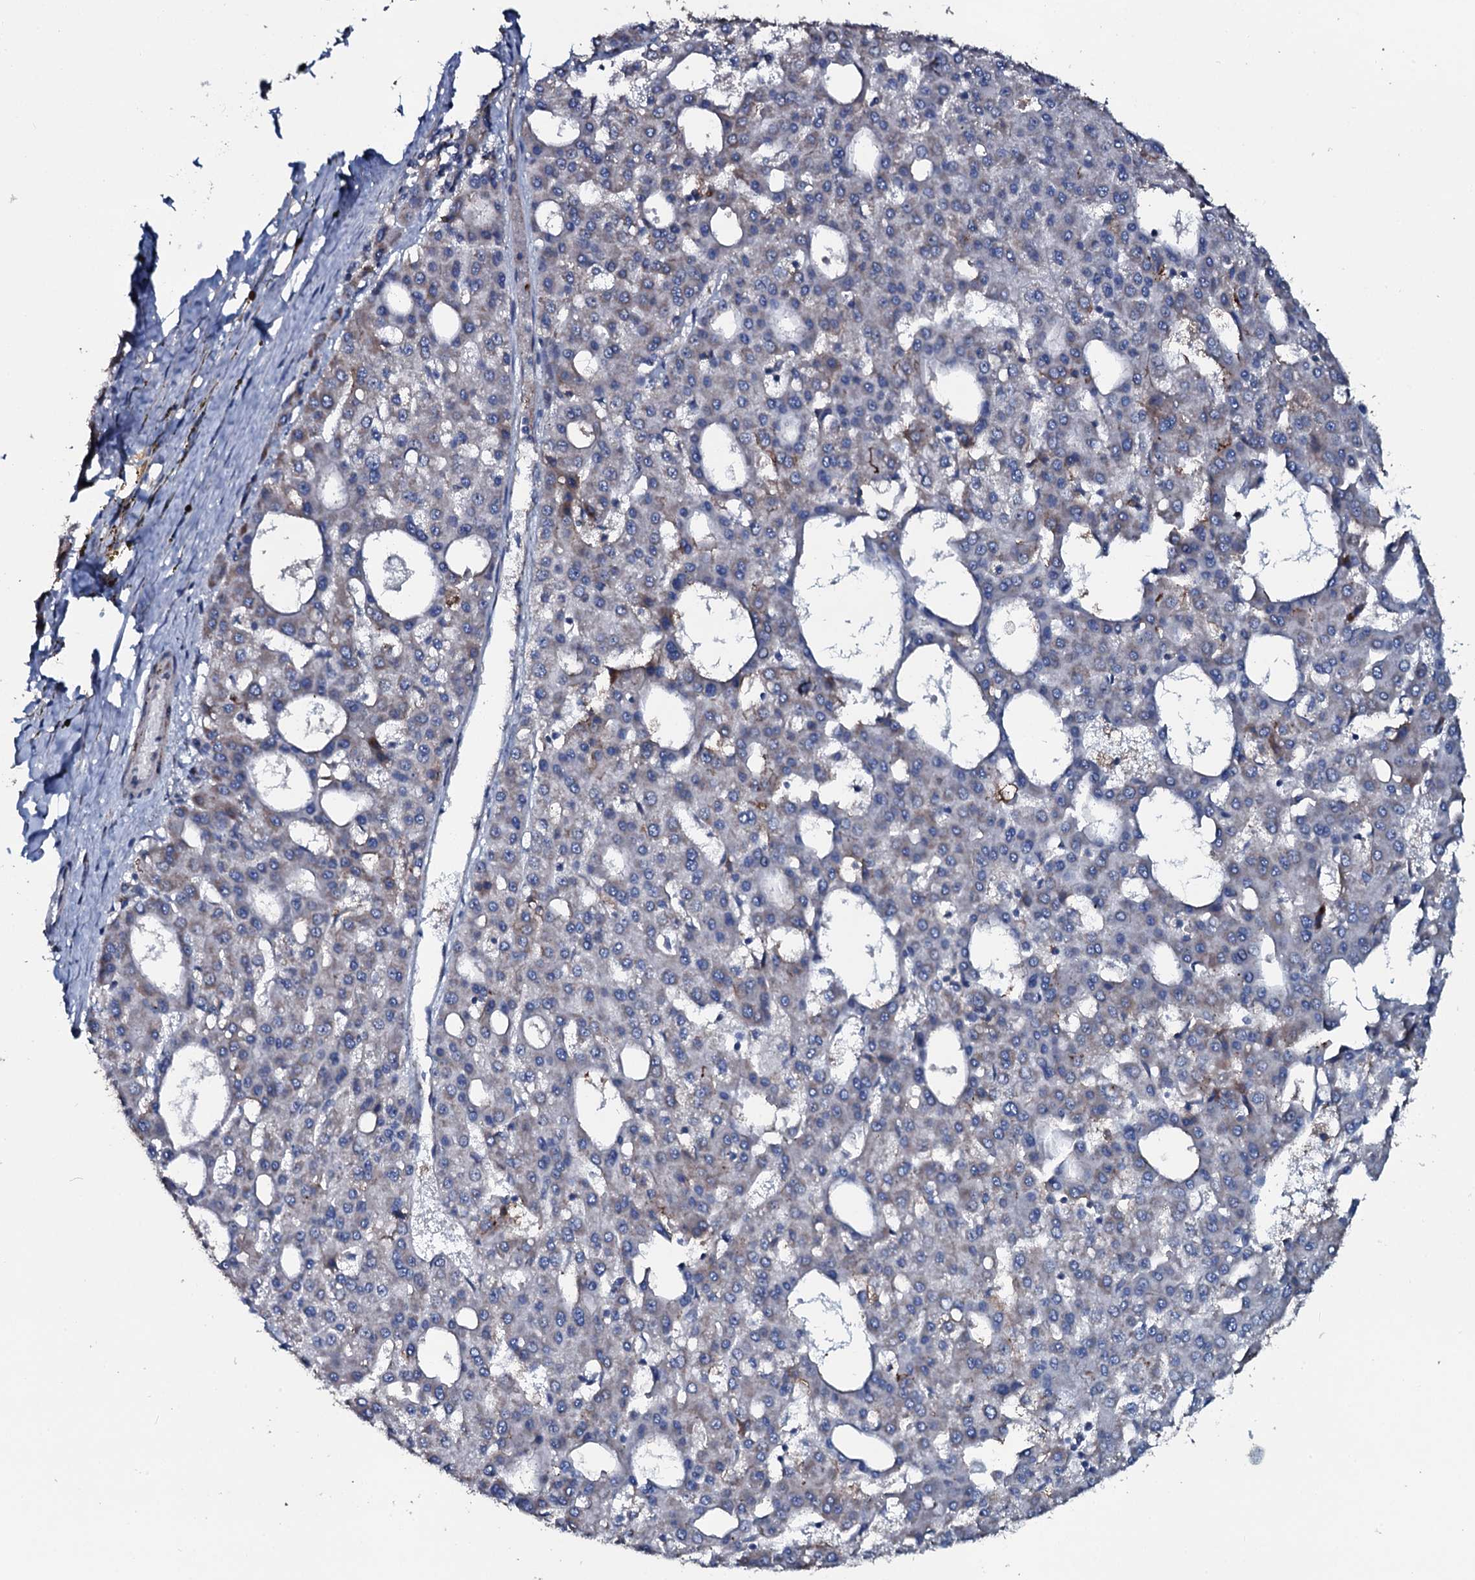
{"staining": {"intensity": "negative", "quantity": "none", "location": "none"}, "tissue": "liver cancer", "cell_type": "Tumor cells", "image_type": "cancer", "snomed": [{"axis": "morphology", "description": "Carcinoma, Hepatocellular, NOS"}, {"axis": "topography", "description": "Liver"}], "caption": "Immunohistochemical staining of liver cancer (hepatocellular carcinoma) shows no significant staining in tumor cells. (IHC, brightfield microscopy, high magnification).", "gene": "IL12B", "patient": {"sex": "male", "age": 47}}